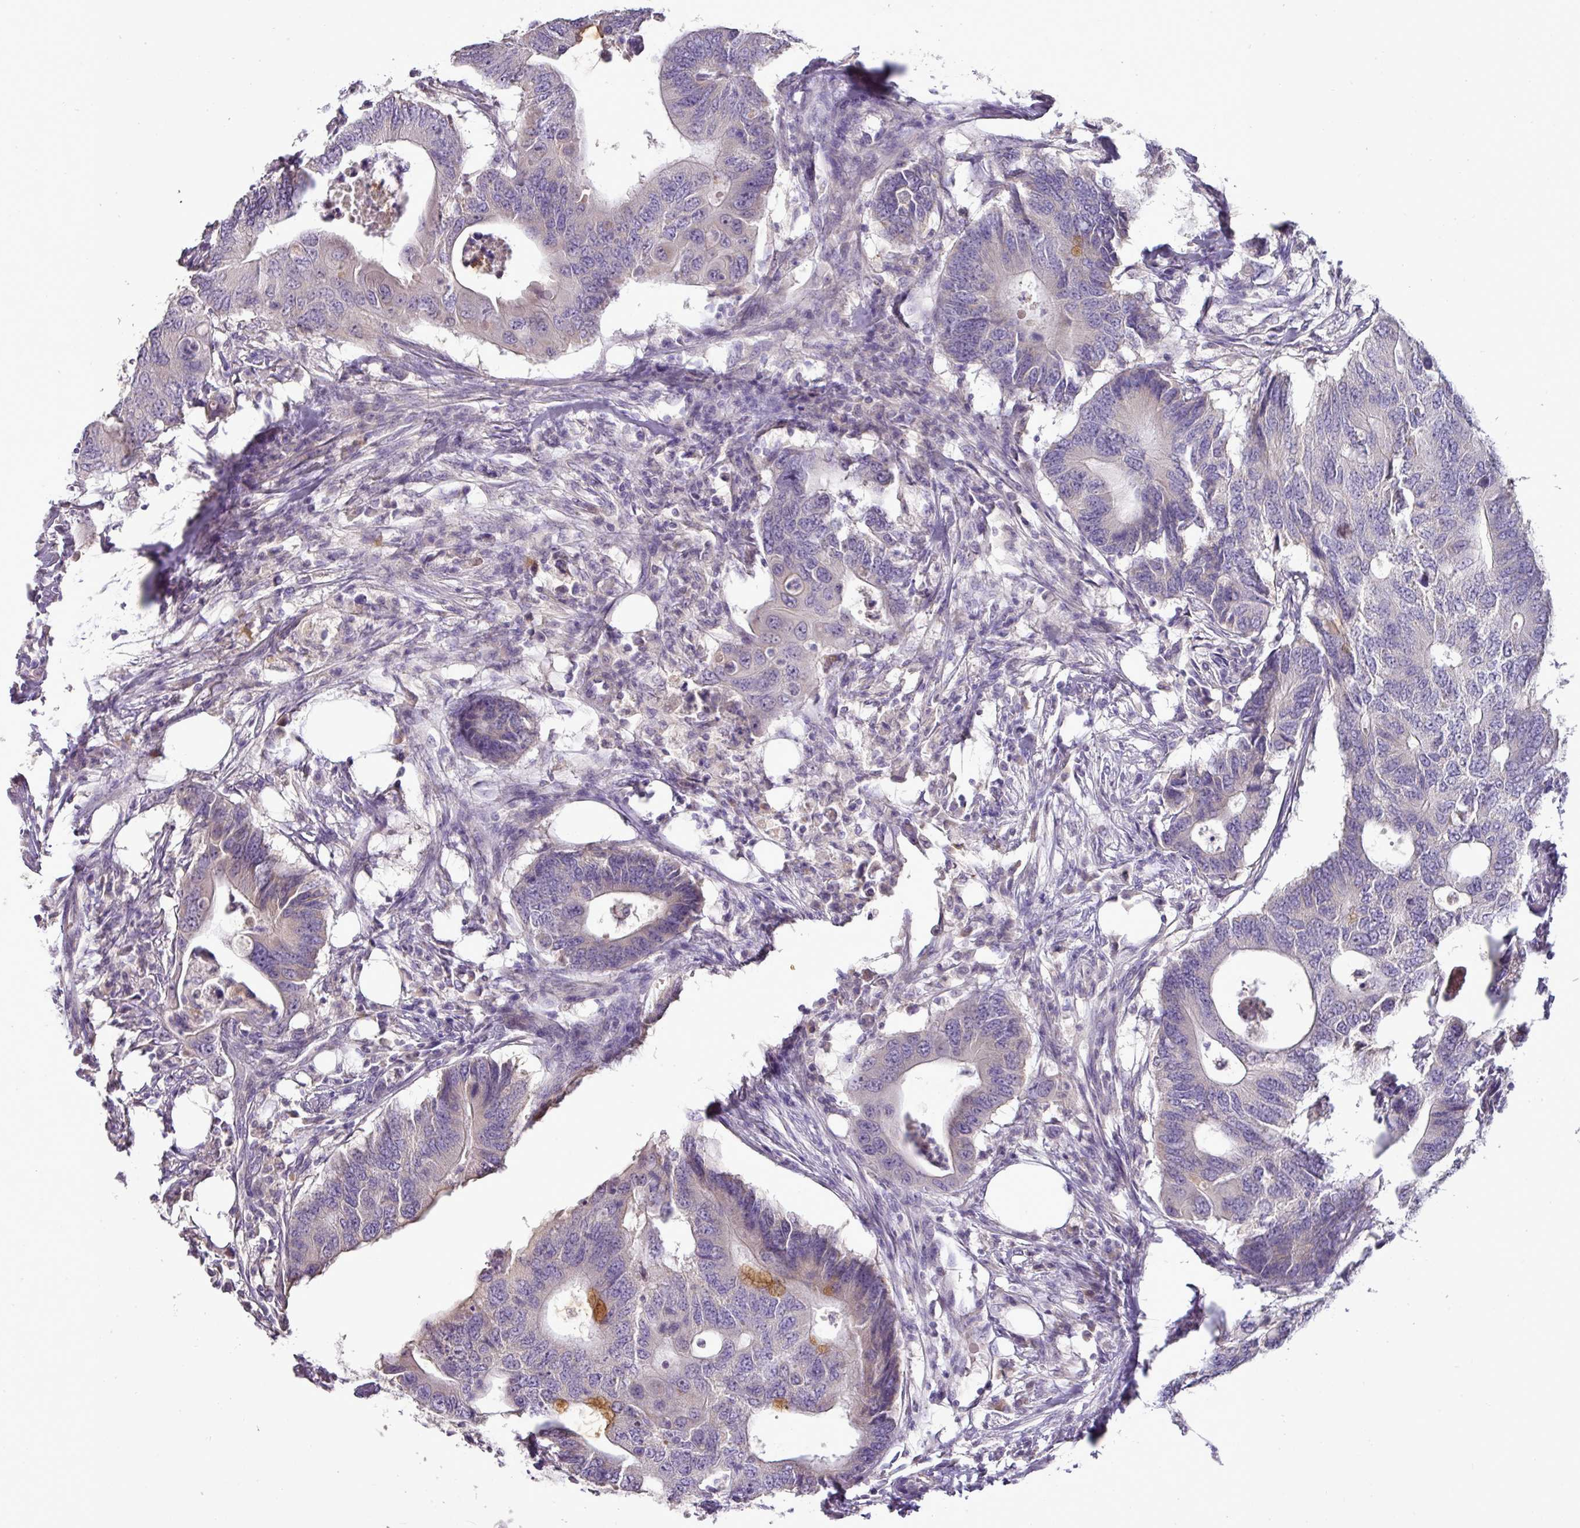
{"staining": {"intensity": "negative", "quantity": "none", "location": "none"}, "tissue": "colorectal cancer", "cell_type": "Tumor cells", "image_type": "cancer", "snomed": [{"axis": "morphology", "description": "Adenocarcinoma, NOS"}, {"axis": "topography", "description": "Colon"}], "caption": "Immunohistochemistry photomicrograph of colorectal adenocarcinoma stained for a protein (brown), which exhibits no staining in tumor cells.", "gene": "BRINP2", "patient": {"sex": "male", "age": 71}}